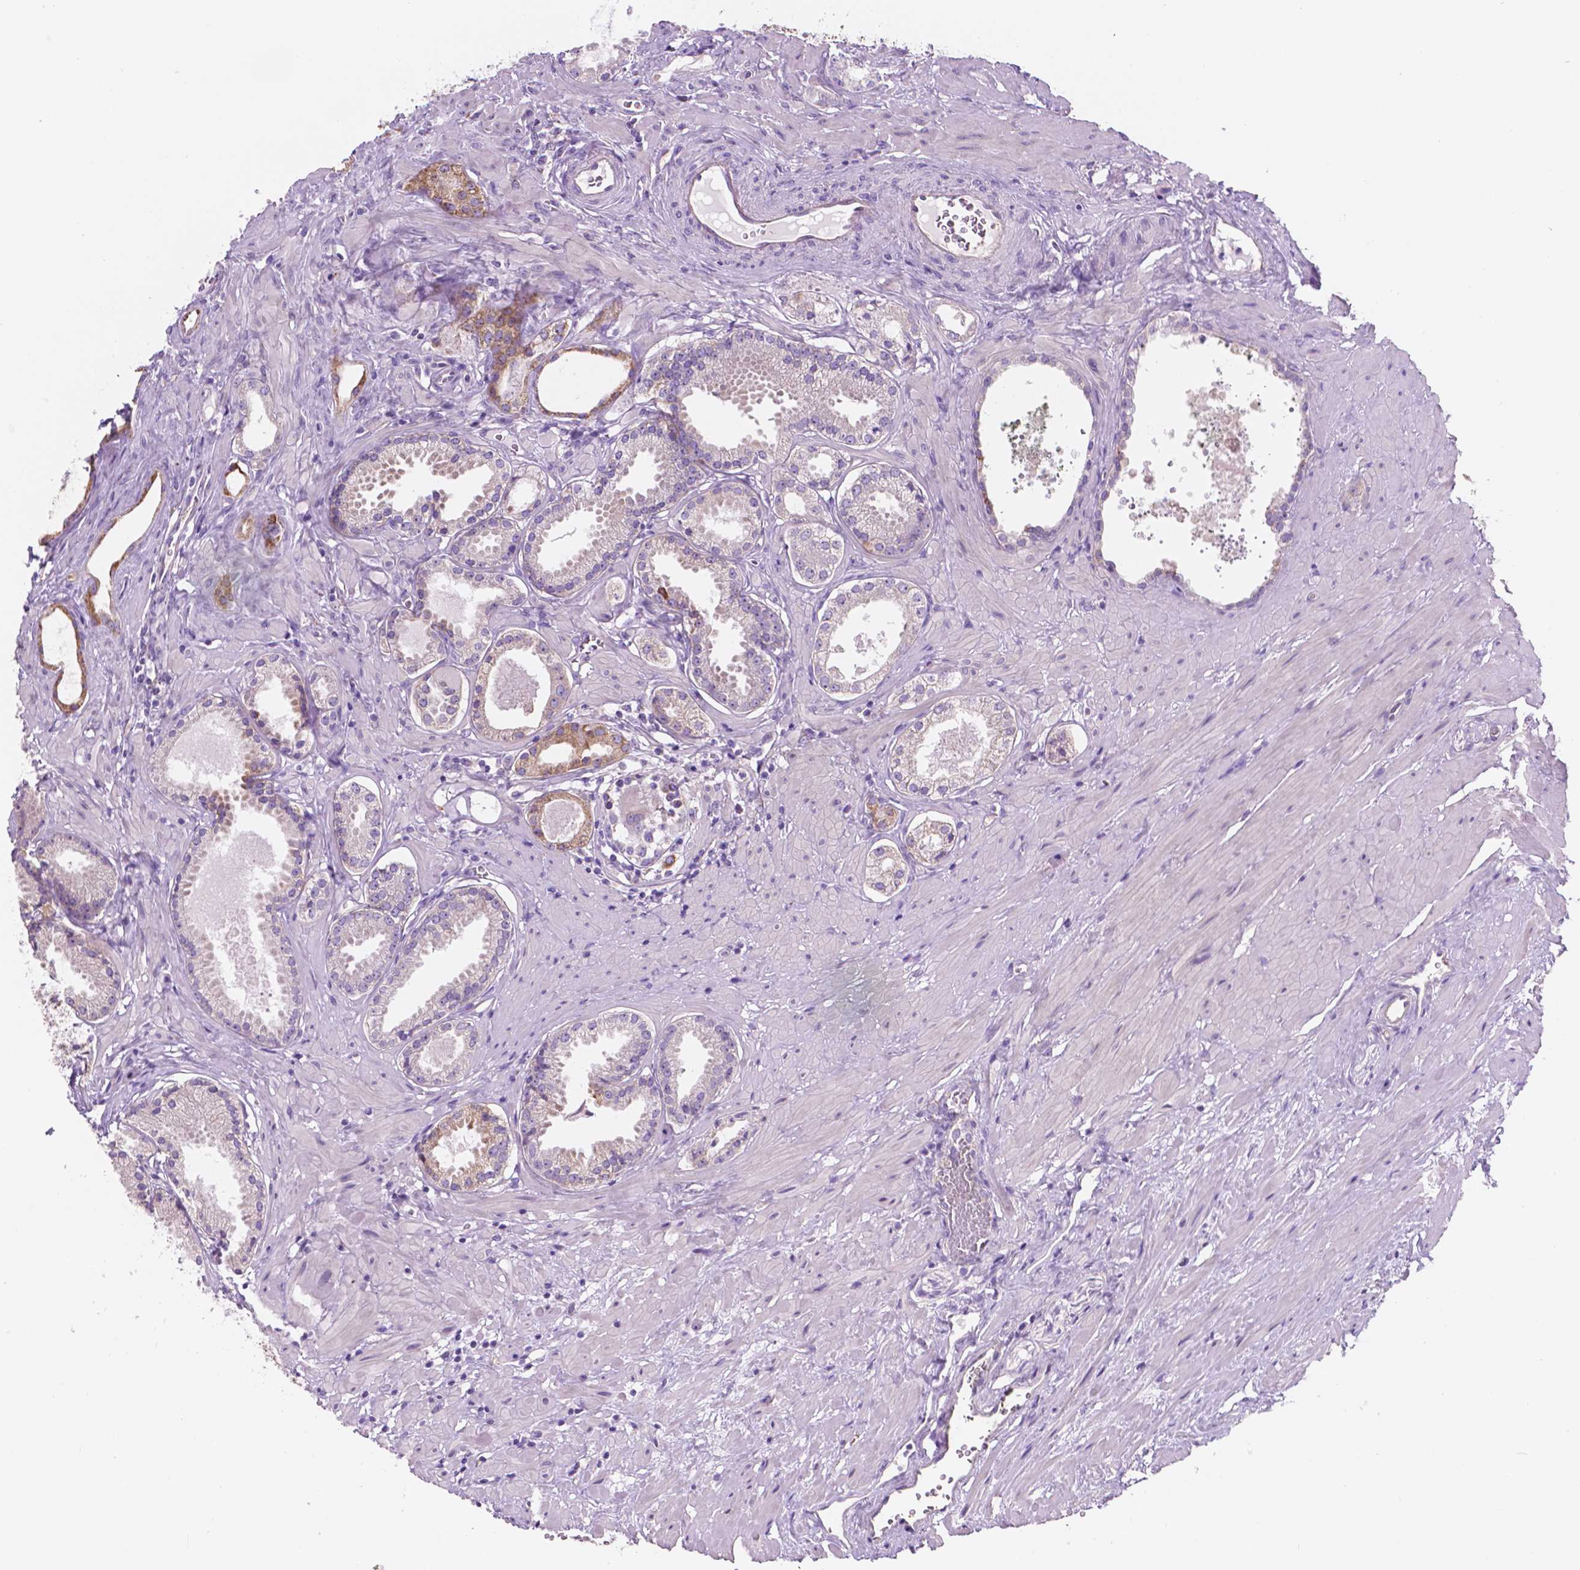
{"staining": {"intensity": "weak", "quantity": "<25%", "location": "cytoplasmic/membranous"}, "tissue": "prostate cancer", "cell_type": "Tumor cells", "image_type": "cancer", "snomed": [{"axis": "morphology", "description": "Adenocarcinoma, NOS"}, {"axis": "morphology", "description": "Adenocarcinoma, Low grade"}, {"axis": "topography", "description": "Prostate"}], "caption": "Human prostate cancer stained for a protein using IHC exhibits no staining in tumor cells.", "gene": "NOS1AP", "patient": {"sex": "male", "age": 64}}